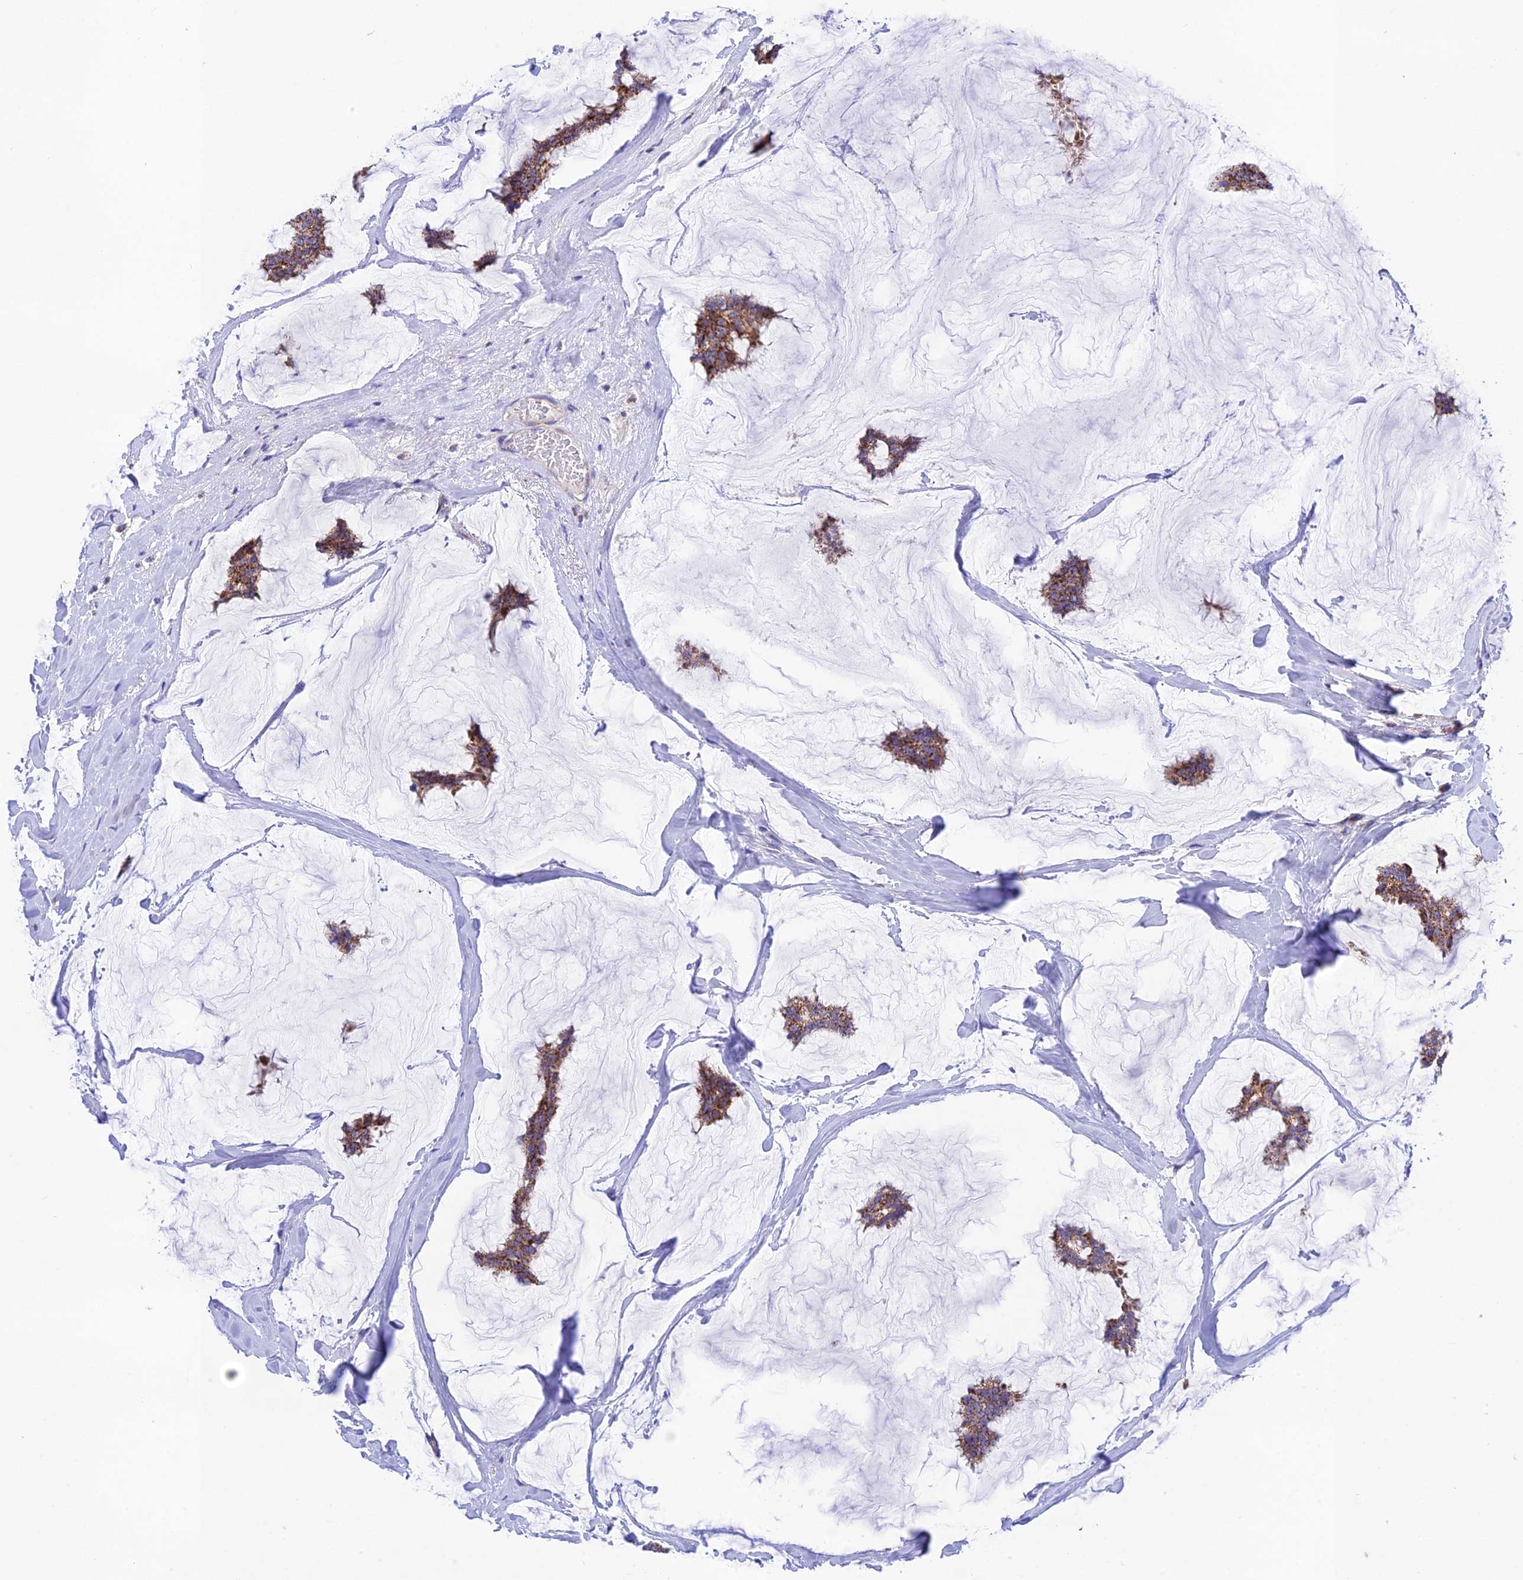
{"staining": {"intensity": "moderate", "quantity": ">75%", "location": "cytoplasmic/membranous"}, "tissue": "breast cancer", "cell_type": "Tumor cells", "image_type": "cancer", "snomed": [{"axis": "morphology", "description": "Duct carcinoma"}, {"axis": "topography", "description": "Breast"}], "caption": "Brown immunohistochemical staining in breast cancer (infiltrating ductal carcinoma) demonstrates moderate cytoplasmic/membranous positivity in about >75% of tumor cells.", "gene": "HSDL2", "patient": {"sex": "female", "age": 93}}